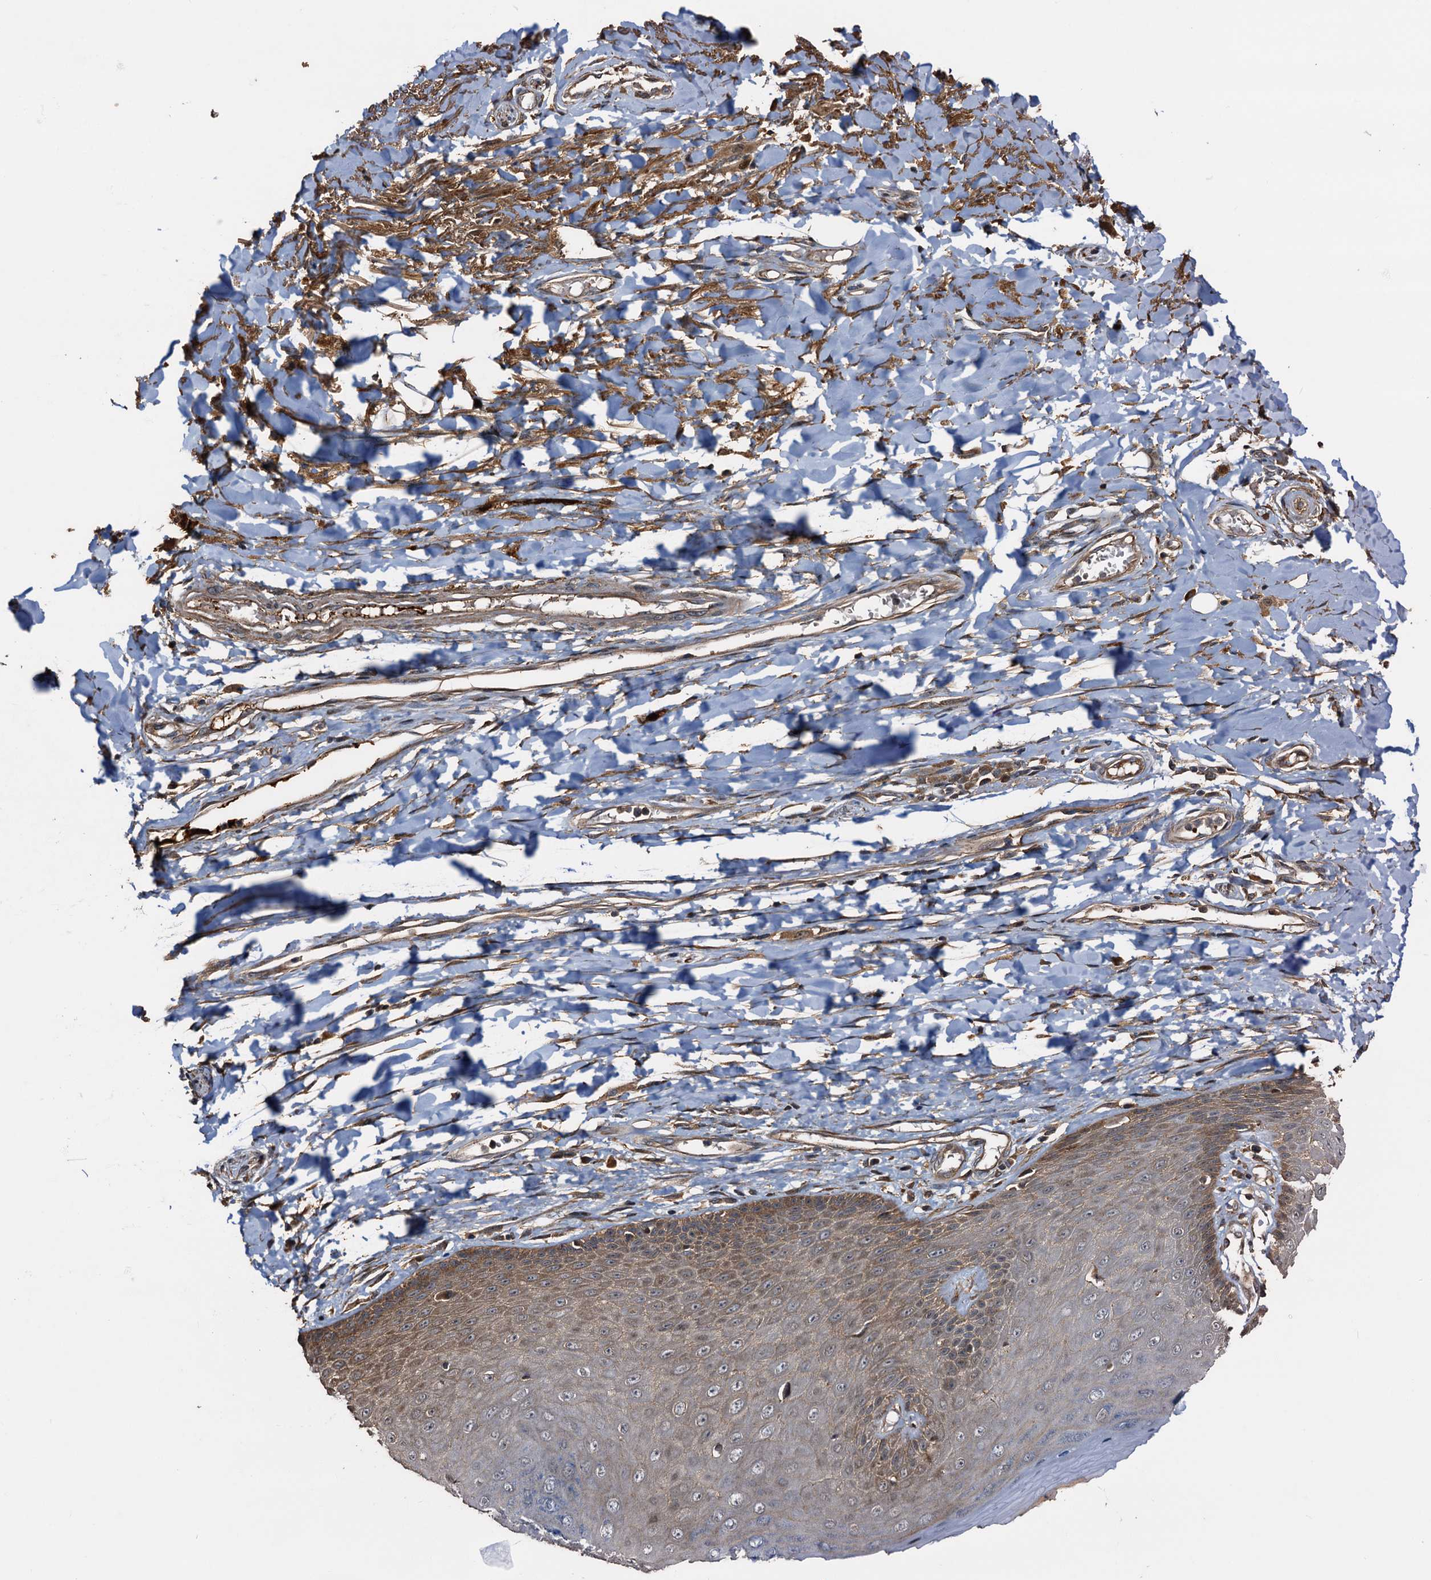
{"staining": {"intensity": "strong", "quantity": ">75%", "location": "cytoplasmic/membranous"}, "tissue": "skin", "cell_type": "Epidermal cells", "image_type": "normal", "snomed": [{"axis": "morphology", "description": "Normal tissue, NOS"}, {"axis": "topography", "description": "Anal"}], "caption": "Human skin stained with a brown dye reveals strong cytoplasmic/membranous positive positivity in about >75% of epidermal cells.", "gene": "PEX5", "patient": {"sex": "male", "age": 78}}